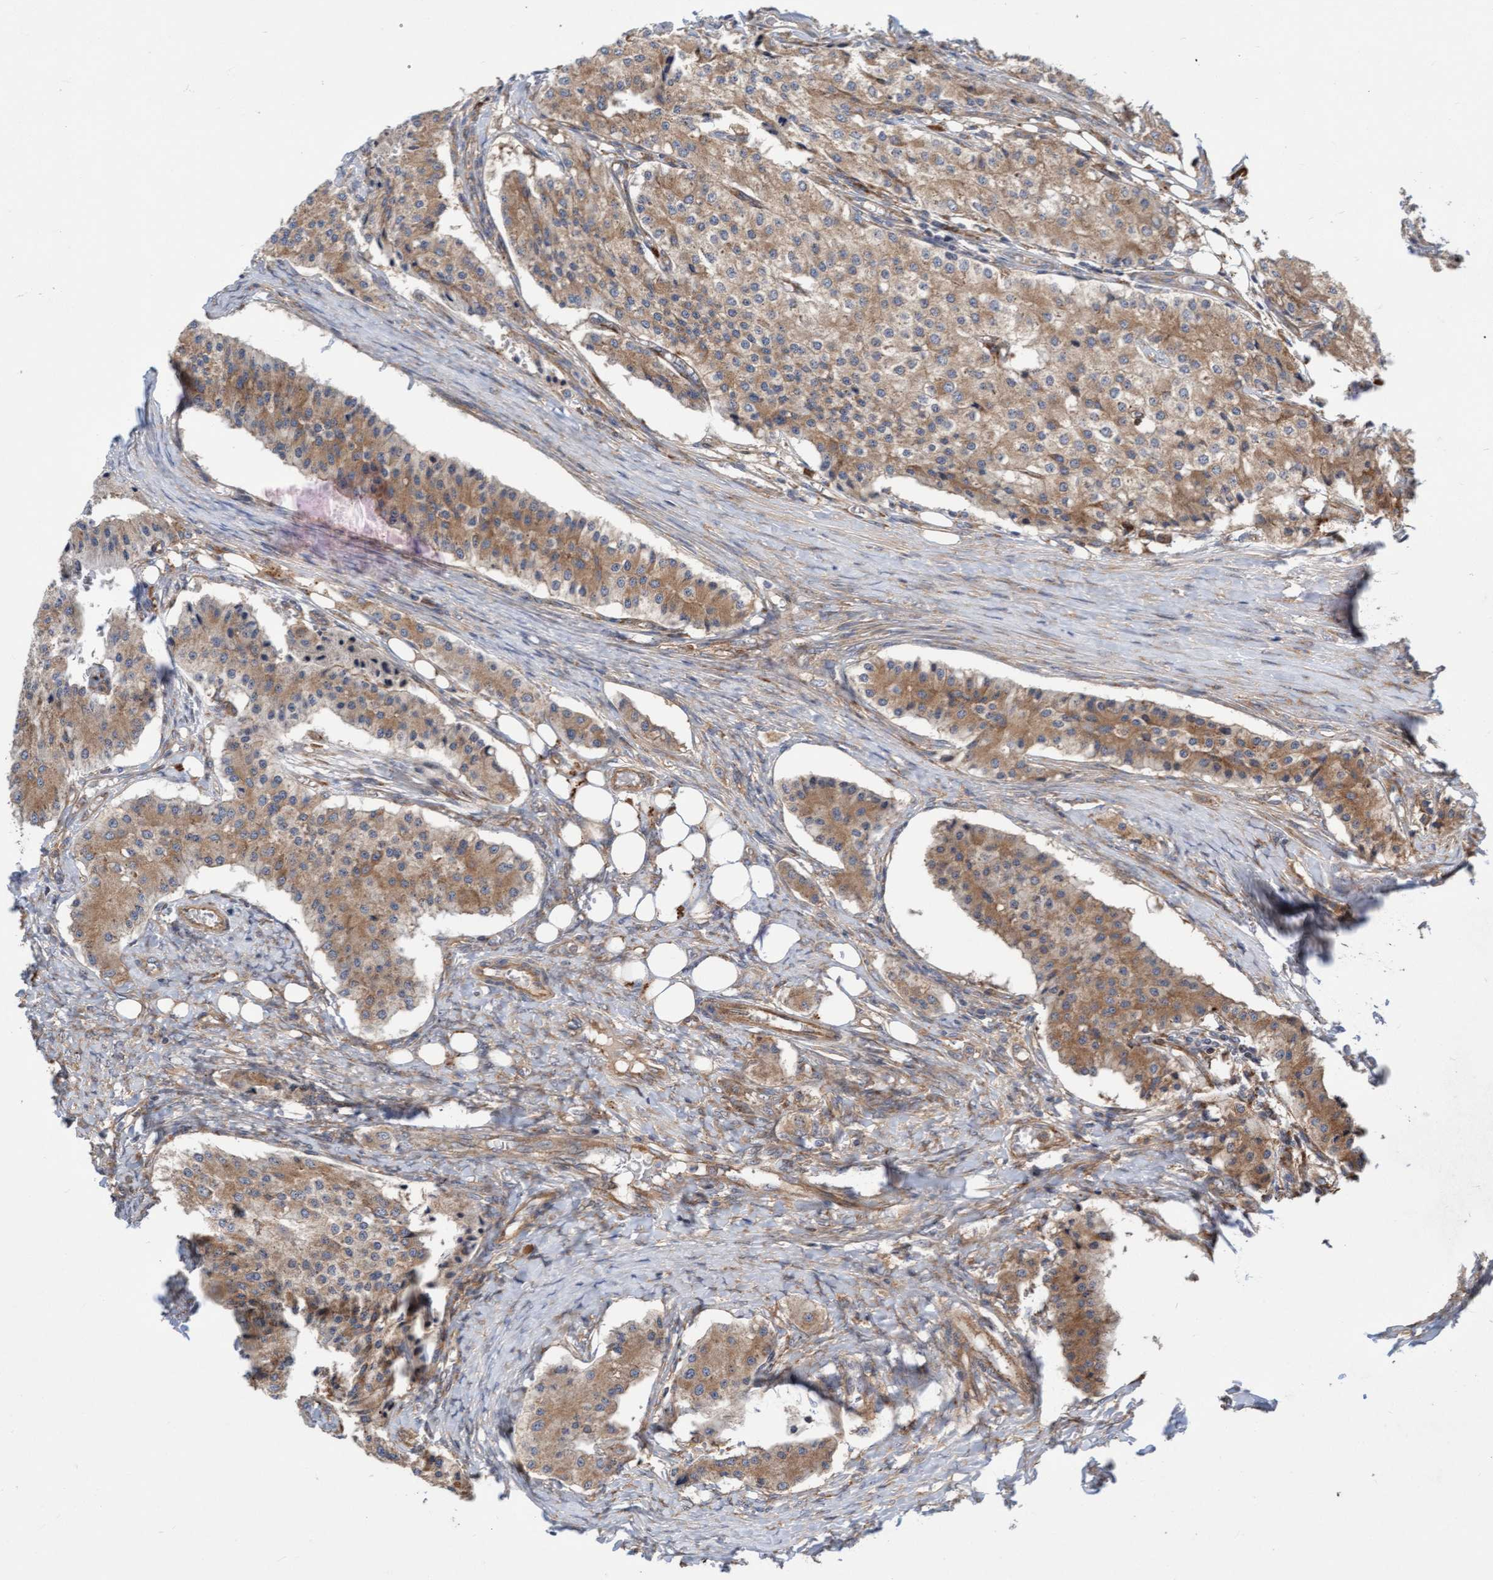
{"staining": {"intensity": "moderate", "quantity": ">75%", "location": "cytoplasmic/membranous"}, "tissue": "carcinoid", "cell_type": "Tumor cells", "image_type": "cancer", "snomed": [{"axis": "morphology", "description": "Carcinoid, malignant, NOS"}, {"axis": "topography", "description": "Colon"}], "caption": "Carcinoid stained with a brown dye demonstrates moderate cytoplasmic/membranous positive expression in about >75% of tumor cells.", "gene": "KIAA0753", "patient": {"sex": "female", "age": 52}}